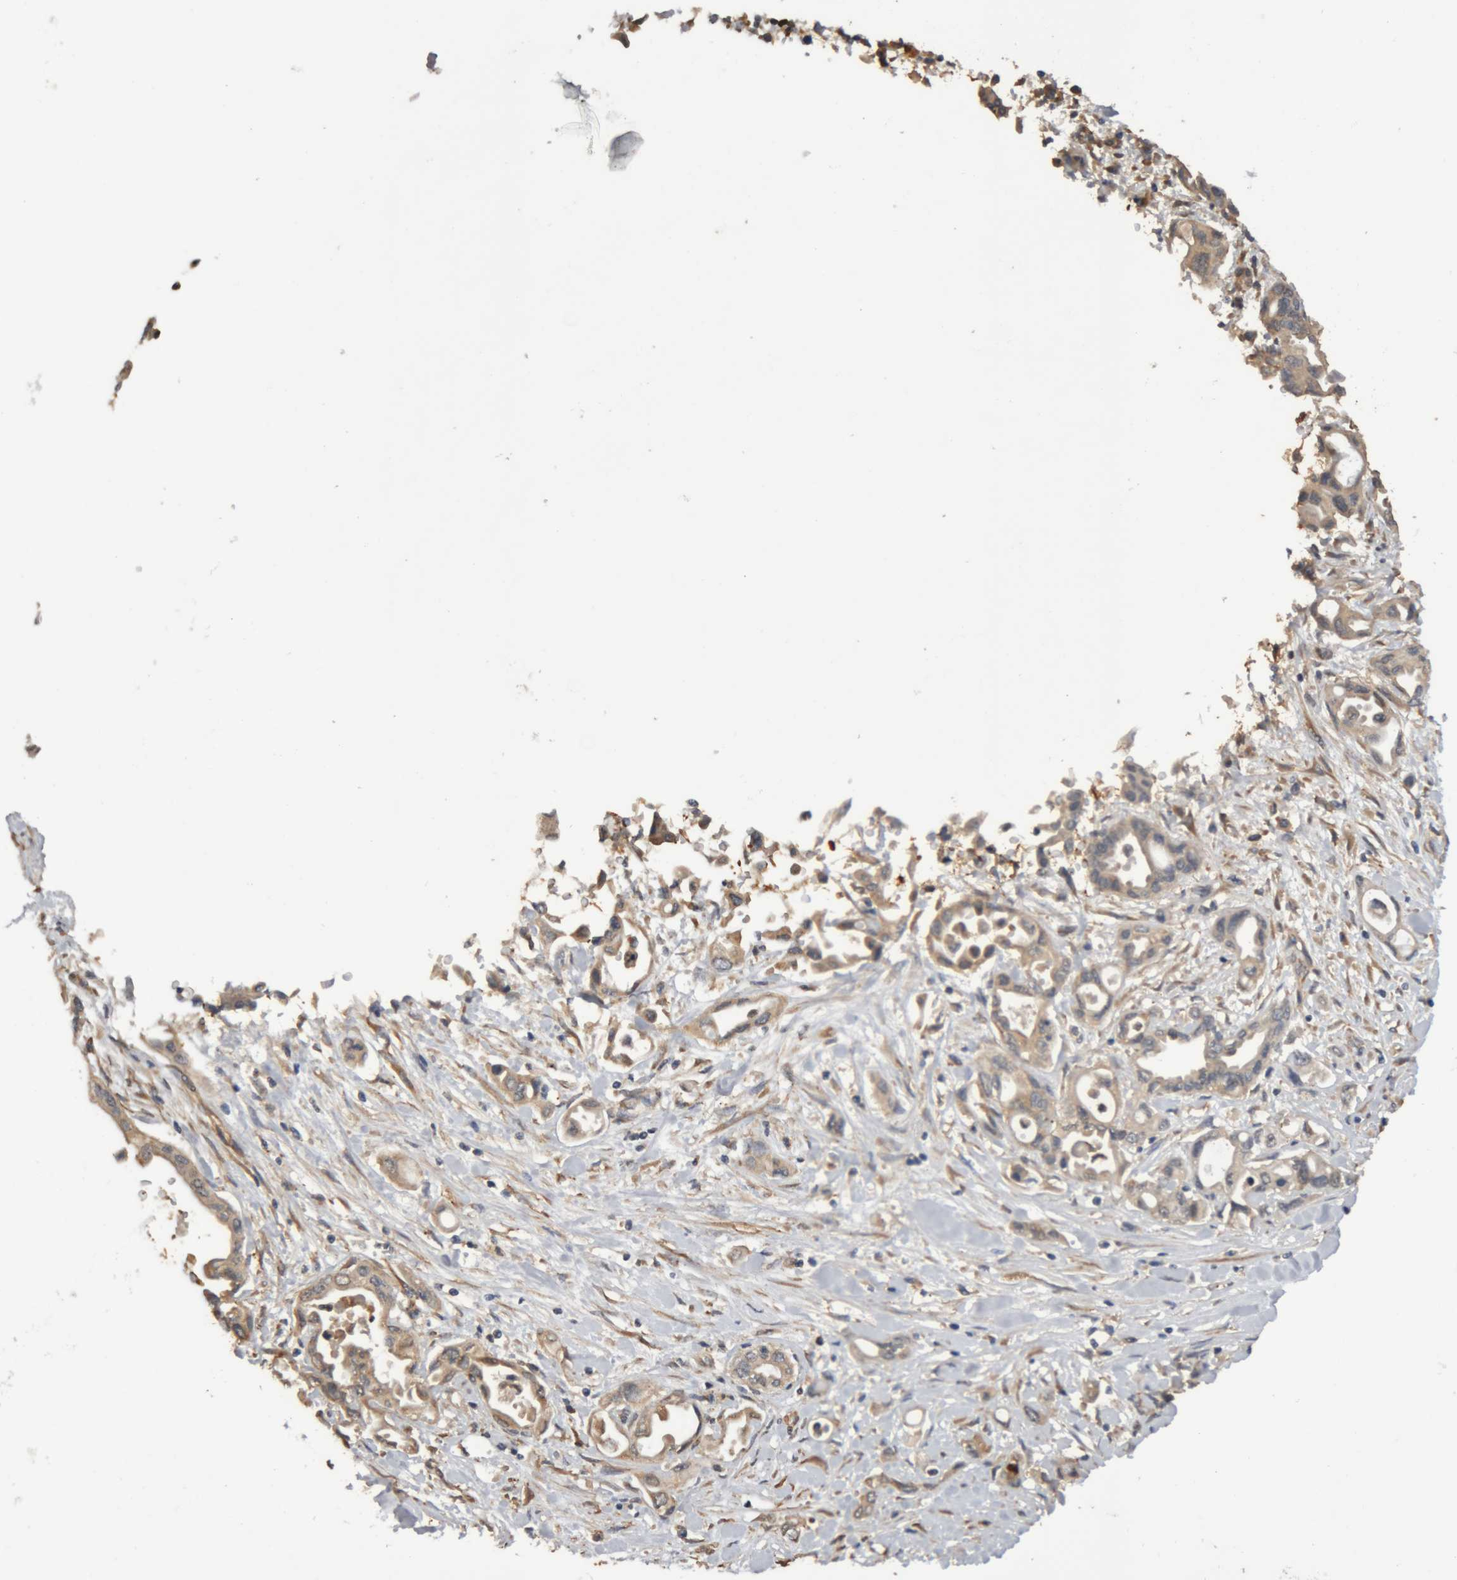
{"staining": {"intensity": "weak", "quantity": "25%-75%", "location": "cytoplasmic/membranous"}, "tissue": "pancreatic cancer", "cell_type": "Tumor cells", "image_type": "cancer", "snomed": [{"axis": "morphology", "description": "Adenocarcinoma, NOS"}, {"axis": "topography", "description": "Pancreas"}], "caption": "Tumor cells demonstrate weak cytoplasmic/membranous expression in approximately 25%-75% of cells in pancreatic adenocarcinoma.", "gene": "TMED7", "patient": {"sex": "female", "age": 57}}